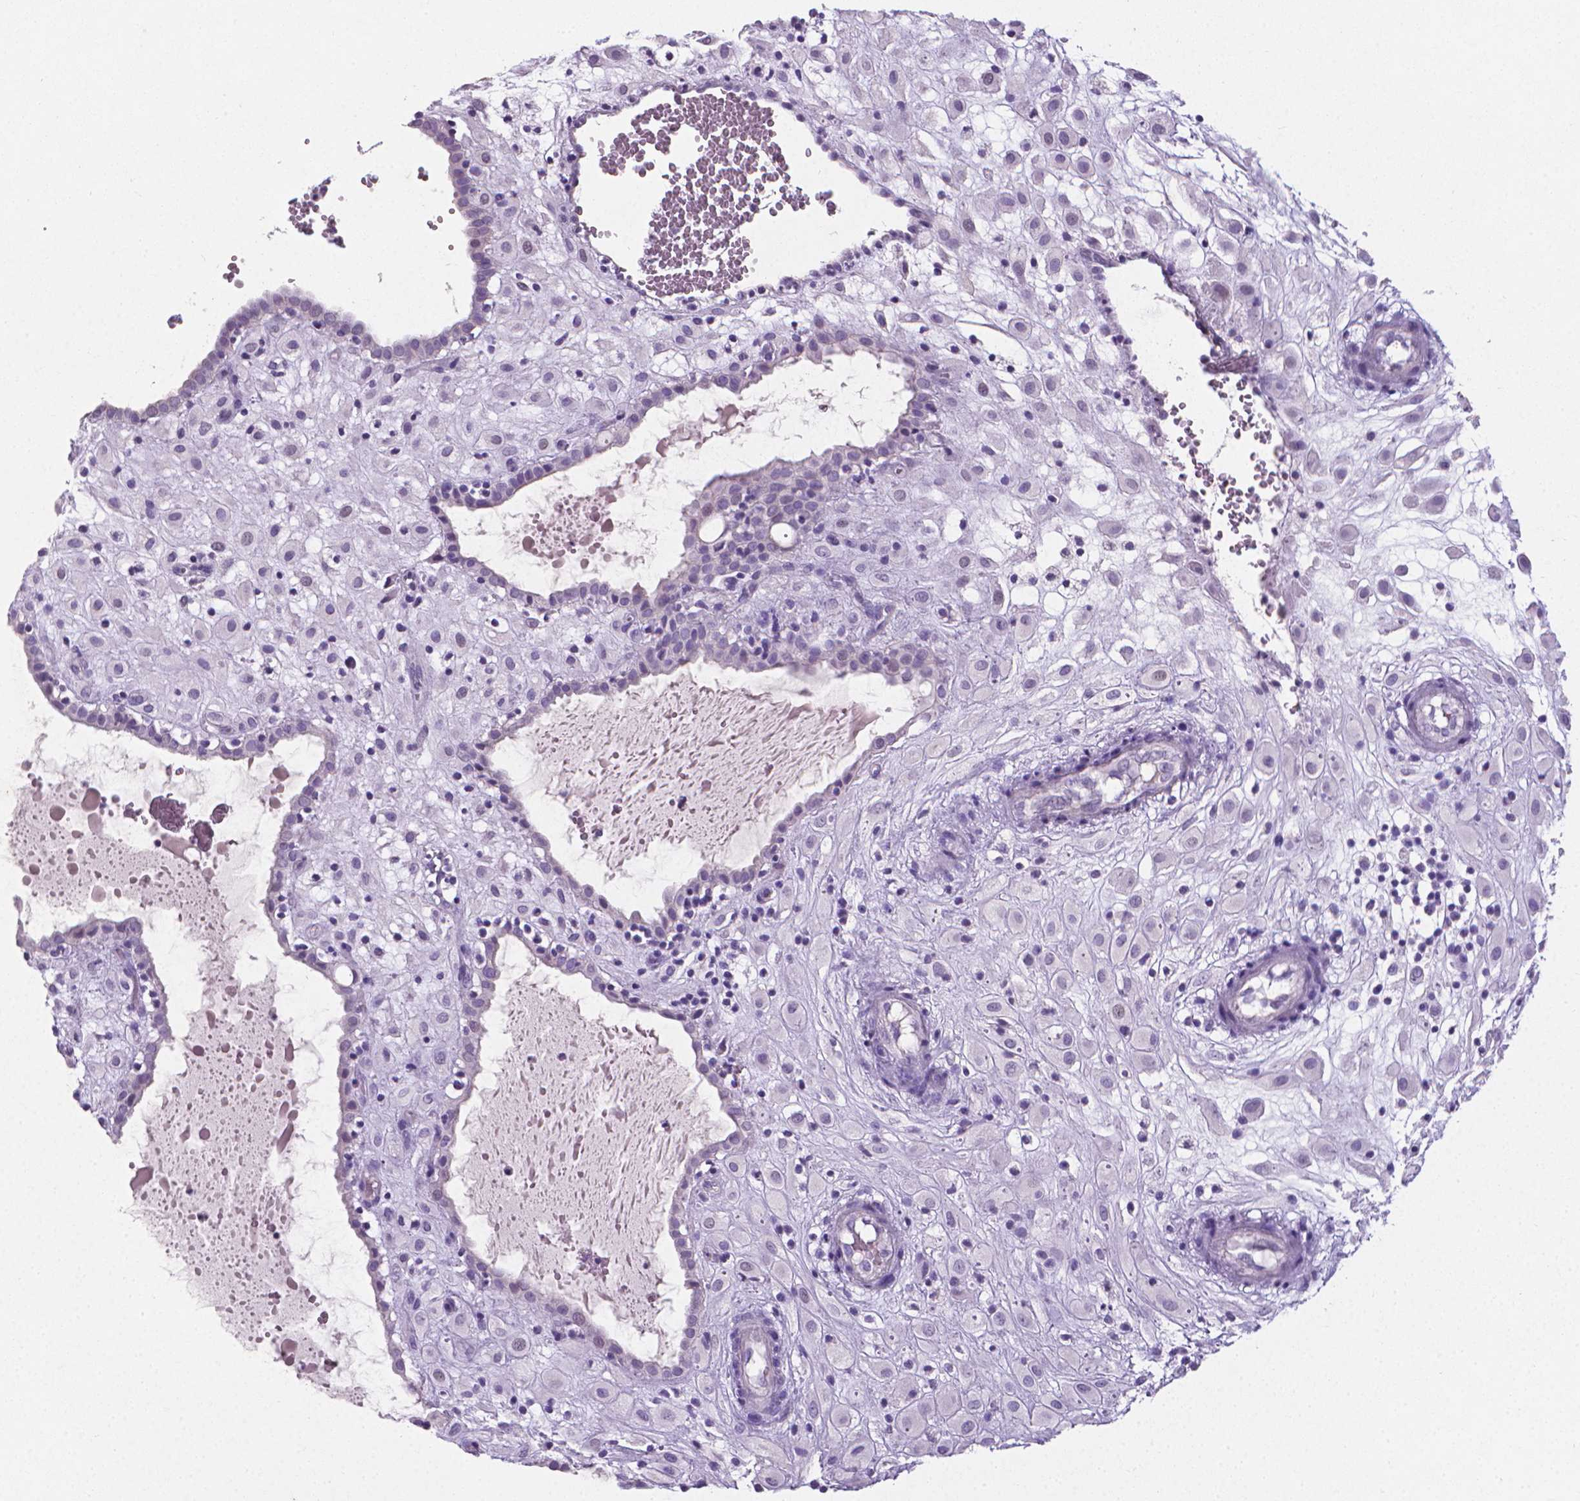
{"staining": {"intensity": "negative", "quantity": "none", "location": "none"}, "tissue": "placenta", "cell_type": "Decidual cells", "image_type": "normal", "snomed": [{"axis": "morphology", "description": "Normal tissue, NOS"}, {"axis": "topography", "description": "Placenta"}], "caption": "Decidual cells are negative for brown protein staining in normal placenta.", "gene": "XPNPEP2", "patient": {"sex": "female", "age": 24}}